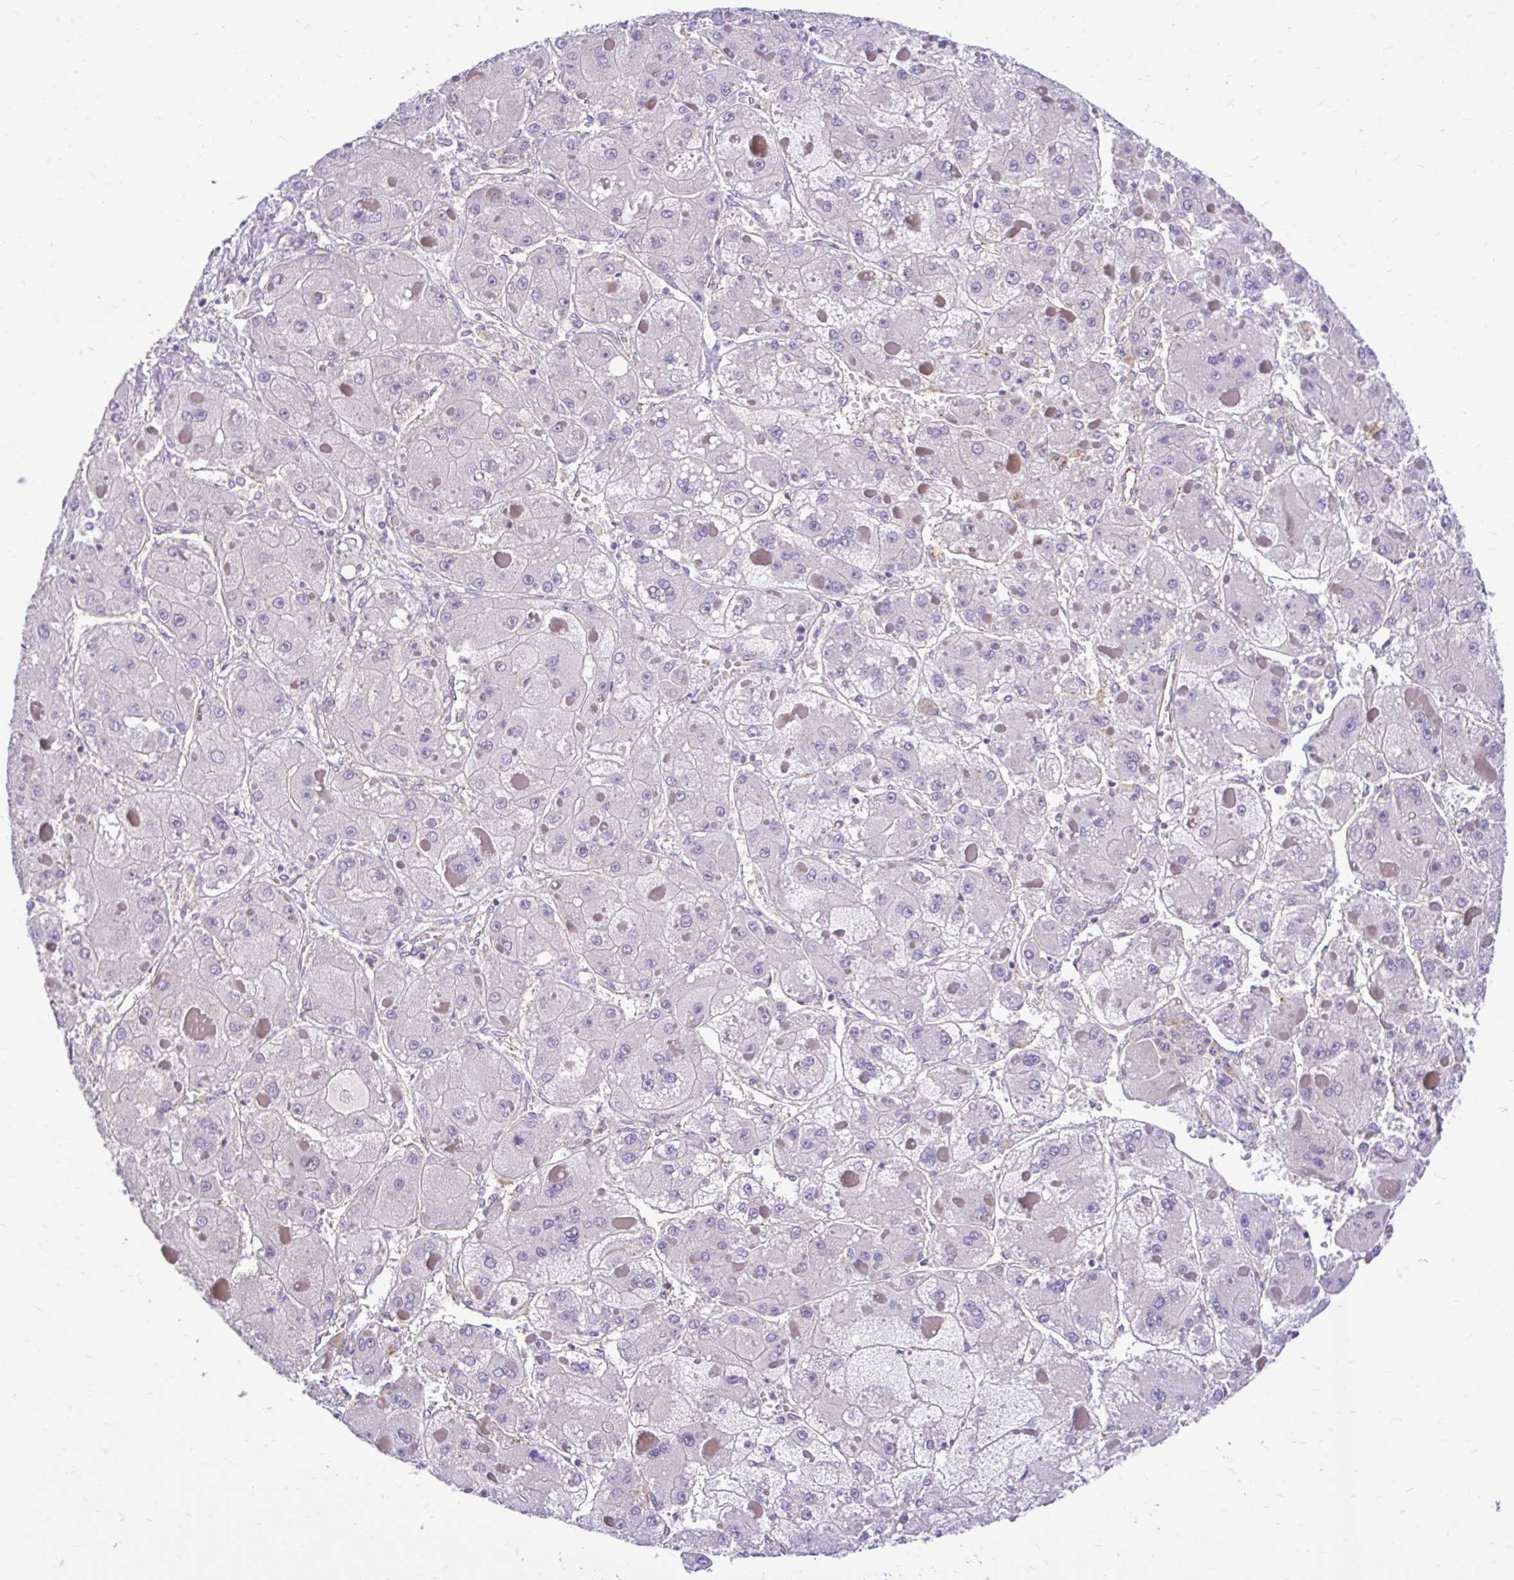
{"staining": {"intensity": "negative", "quantity": "none", "location": "none"}, "tissue": "liver cancer", "cell_type": "Tumor cells", "image_type": "cancer", "snomed": [{"axis": "morphology", "description": "Carcinoma, Hepatocellular, NOS"}, {"axis": "topography", "description": "Liver"}], "caption": "Photomicrograph shows no significant protein expression in tumor cells of liver cancer.", "gene": "ESPNL", "patient": {"sex": "female", "age": 73}}